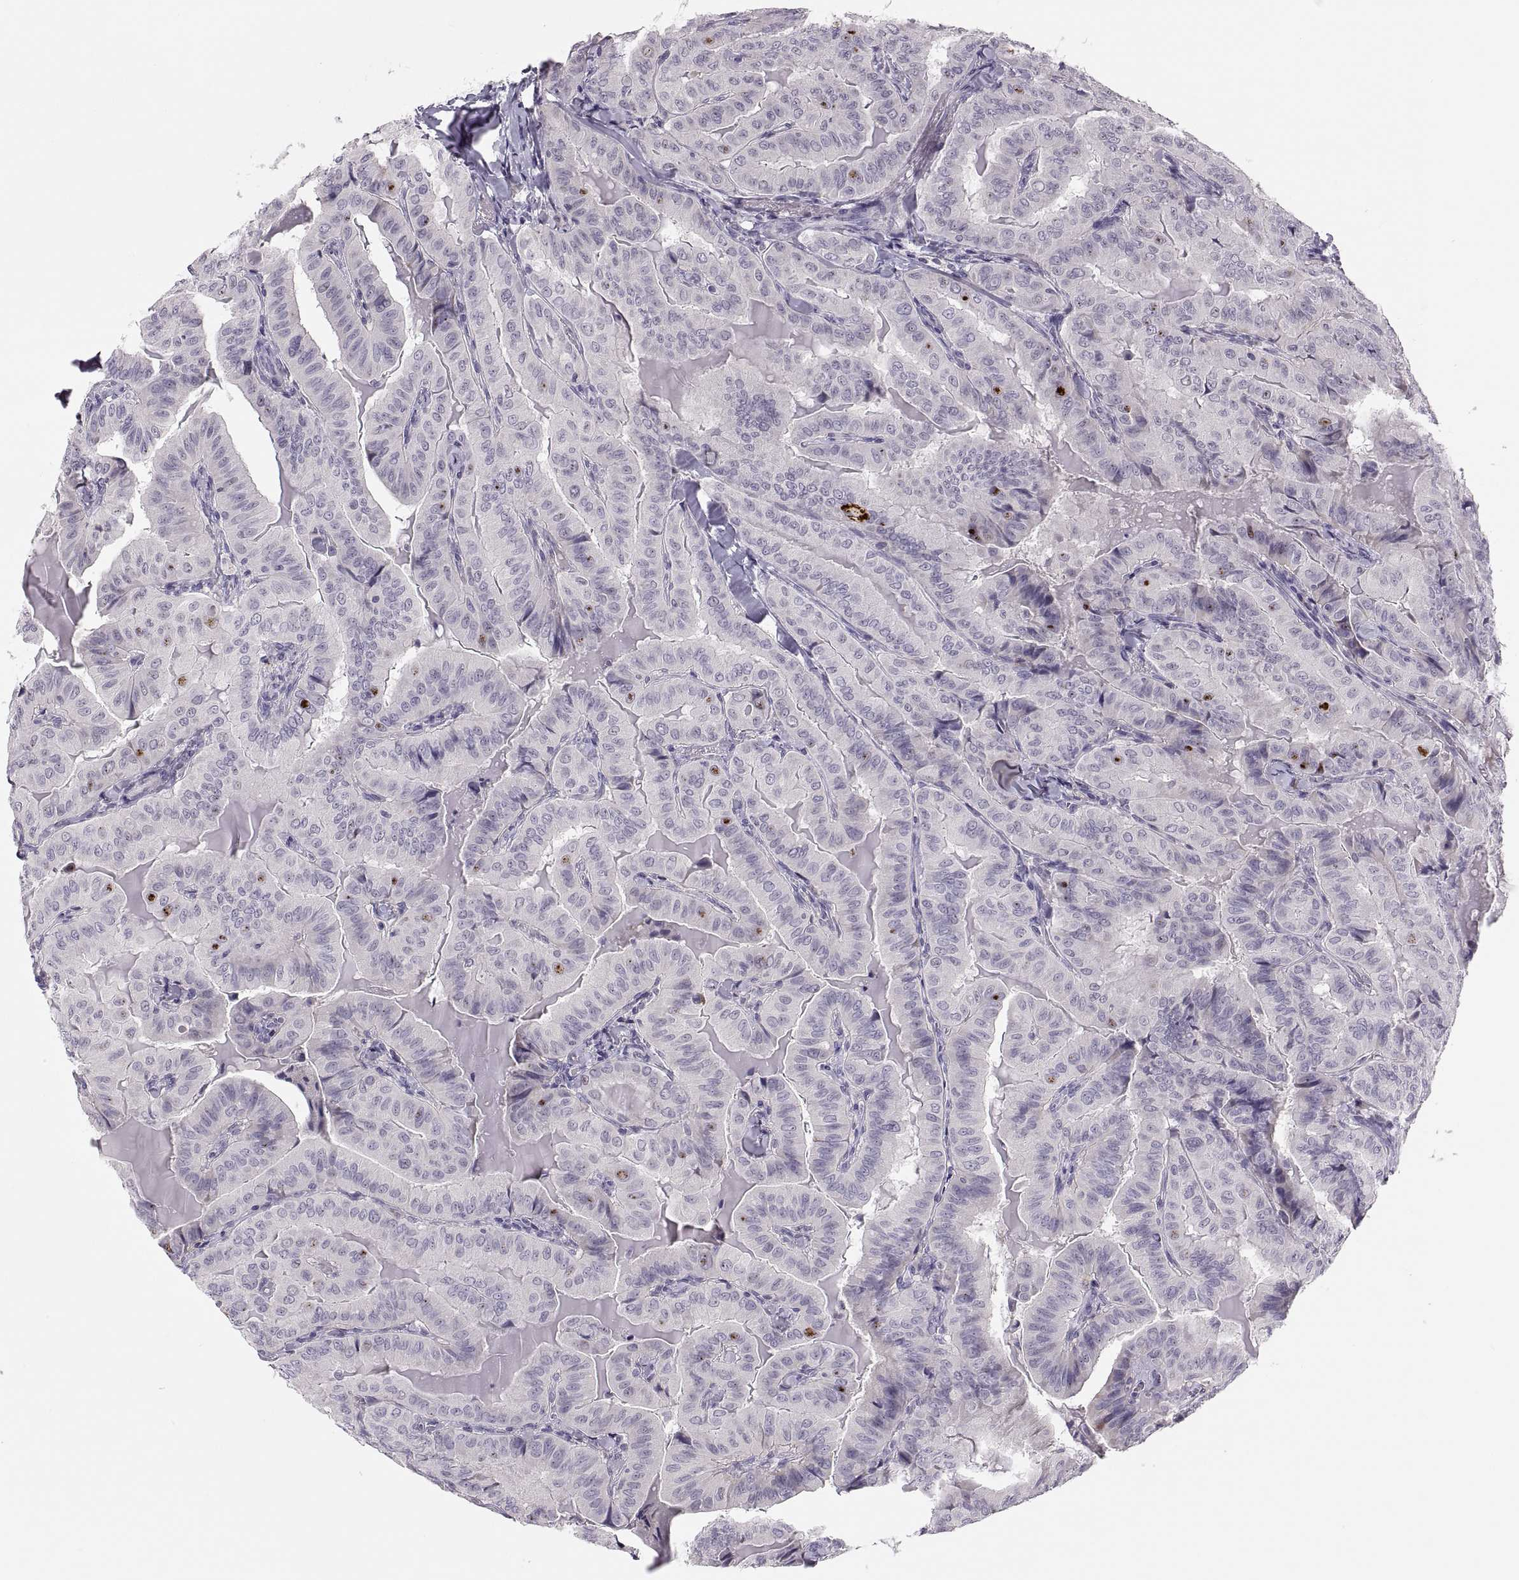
{"staining": {"intensity": "negative", "quantity": "none", "location": "none"}, "tissue": "thyroid cancer", "cell_type": "Tumor cells", "image_type": "cancer", "snomed": [{"axis": "morphology", "description": "Papillary adenocarcinoma, NOS"}, {"axis": "topography", "description": "Thyroid gland"}], "caption": "Tumor cells are negative for brown protein staining in thyroid cancer.", "gene": "CHCT1", "patient": {"sex": "female", "age": 68}}